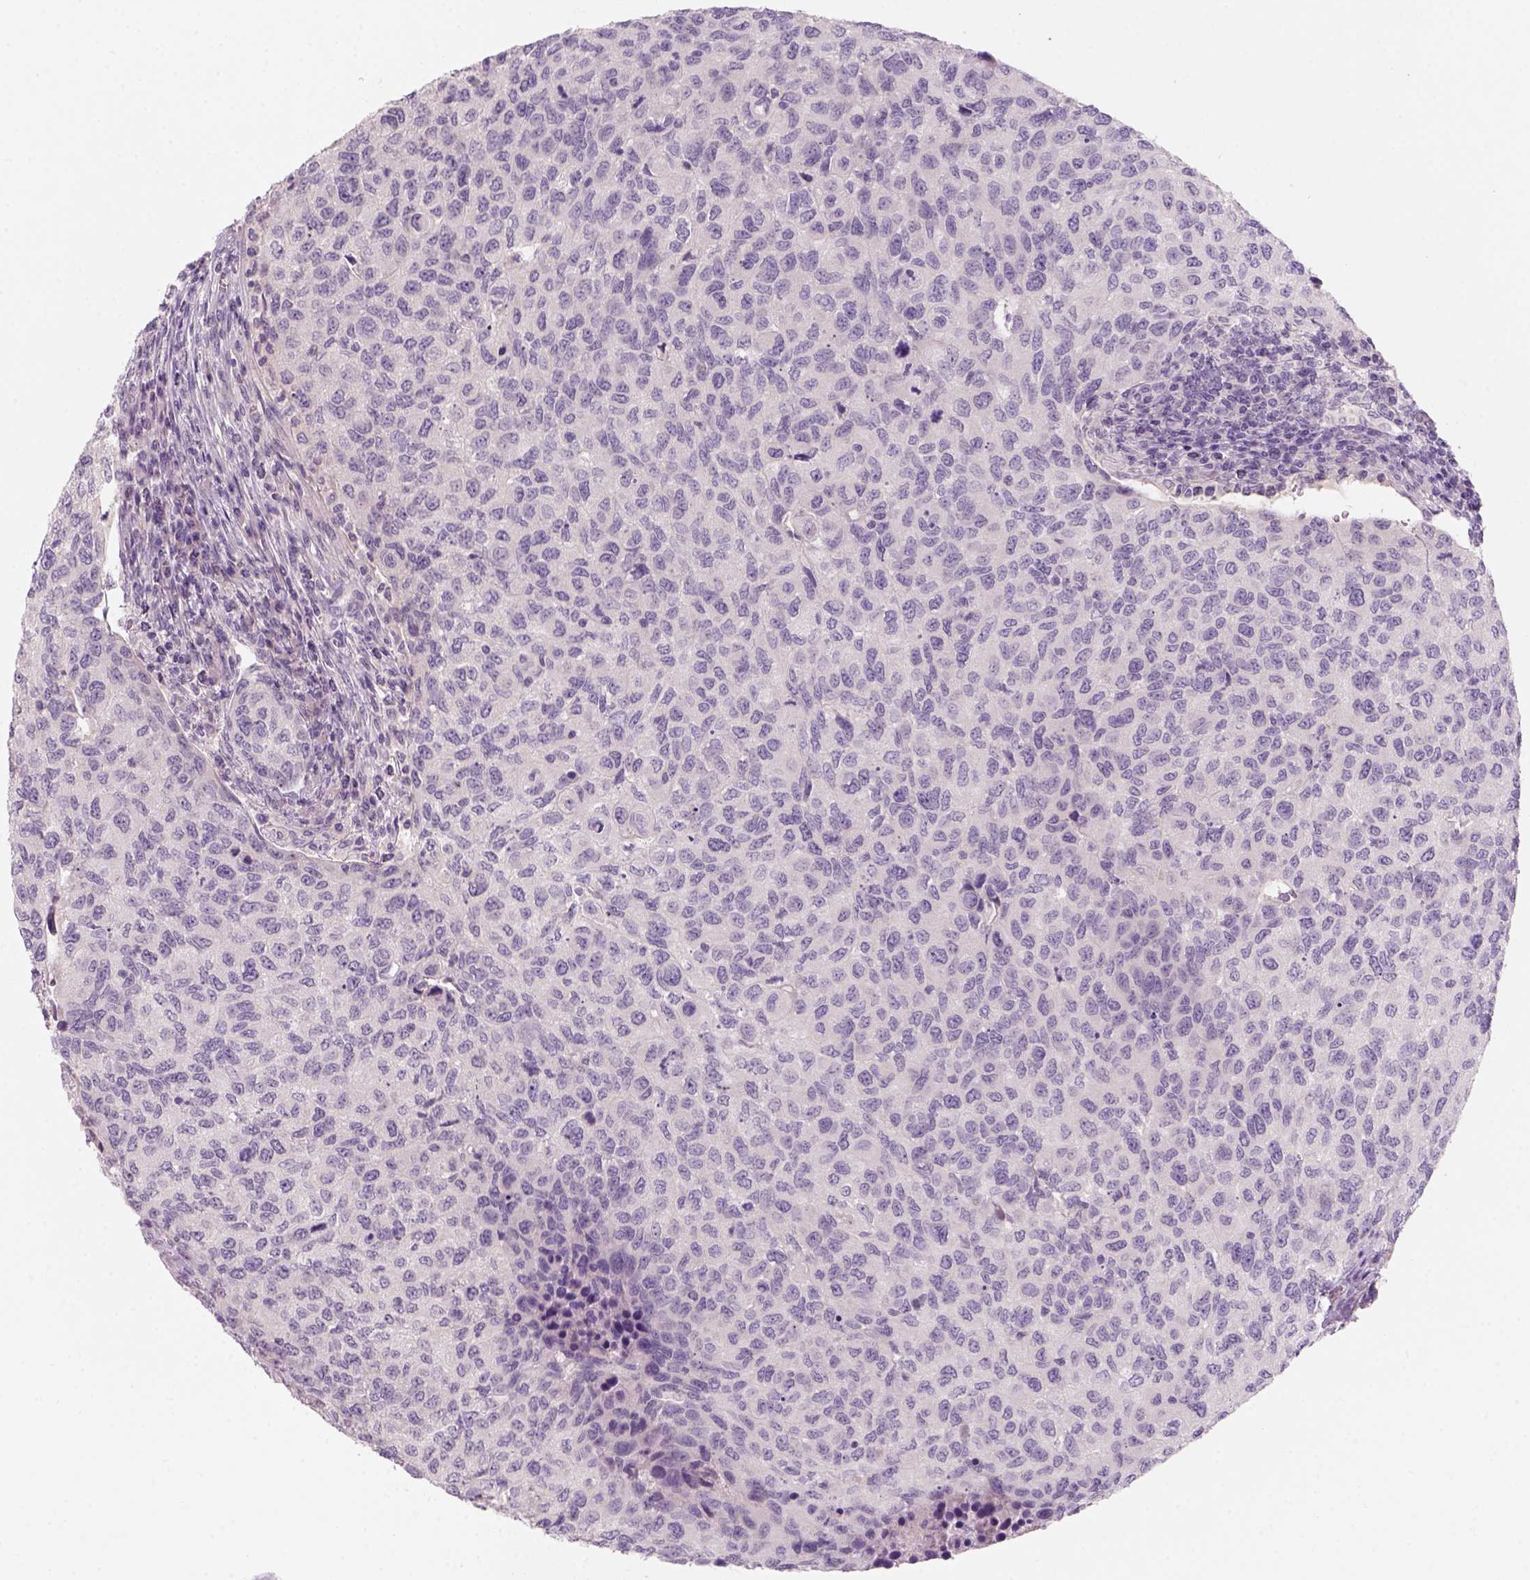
{"staining": {"intensity": "negative", "quantity": "none", "location": "none"}, "tissue": "urothelial cancer", "cell_type": "Tumor cells", "image_type": "cancer", "snomed": [{"axis": "morphology", "description": "Urothelial carcinoma, High grade"}, {"axis": "topography", "description": "Urinary bladder"}], "caption": "This is an immunohistochemistry (IHC) micrograph of urothelial carcinoma (high-grade). There is no positivity in tumor cells.", "gene": "KRT25", "patient": {"sex": "female", "age": 78}}